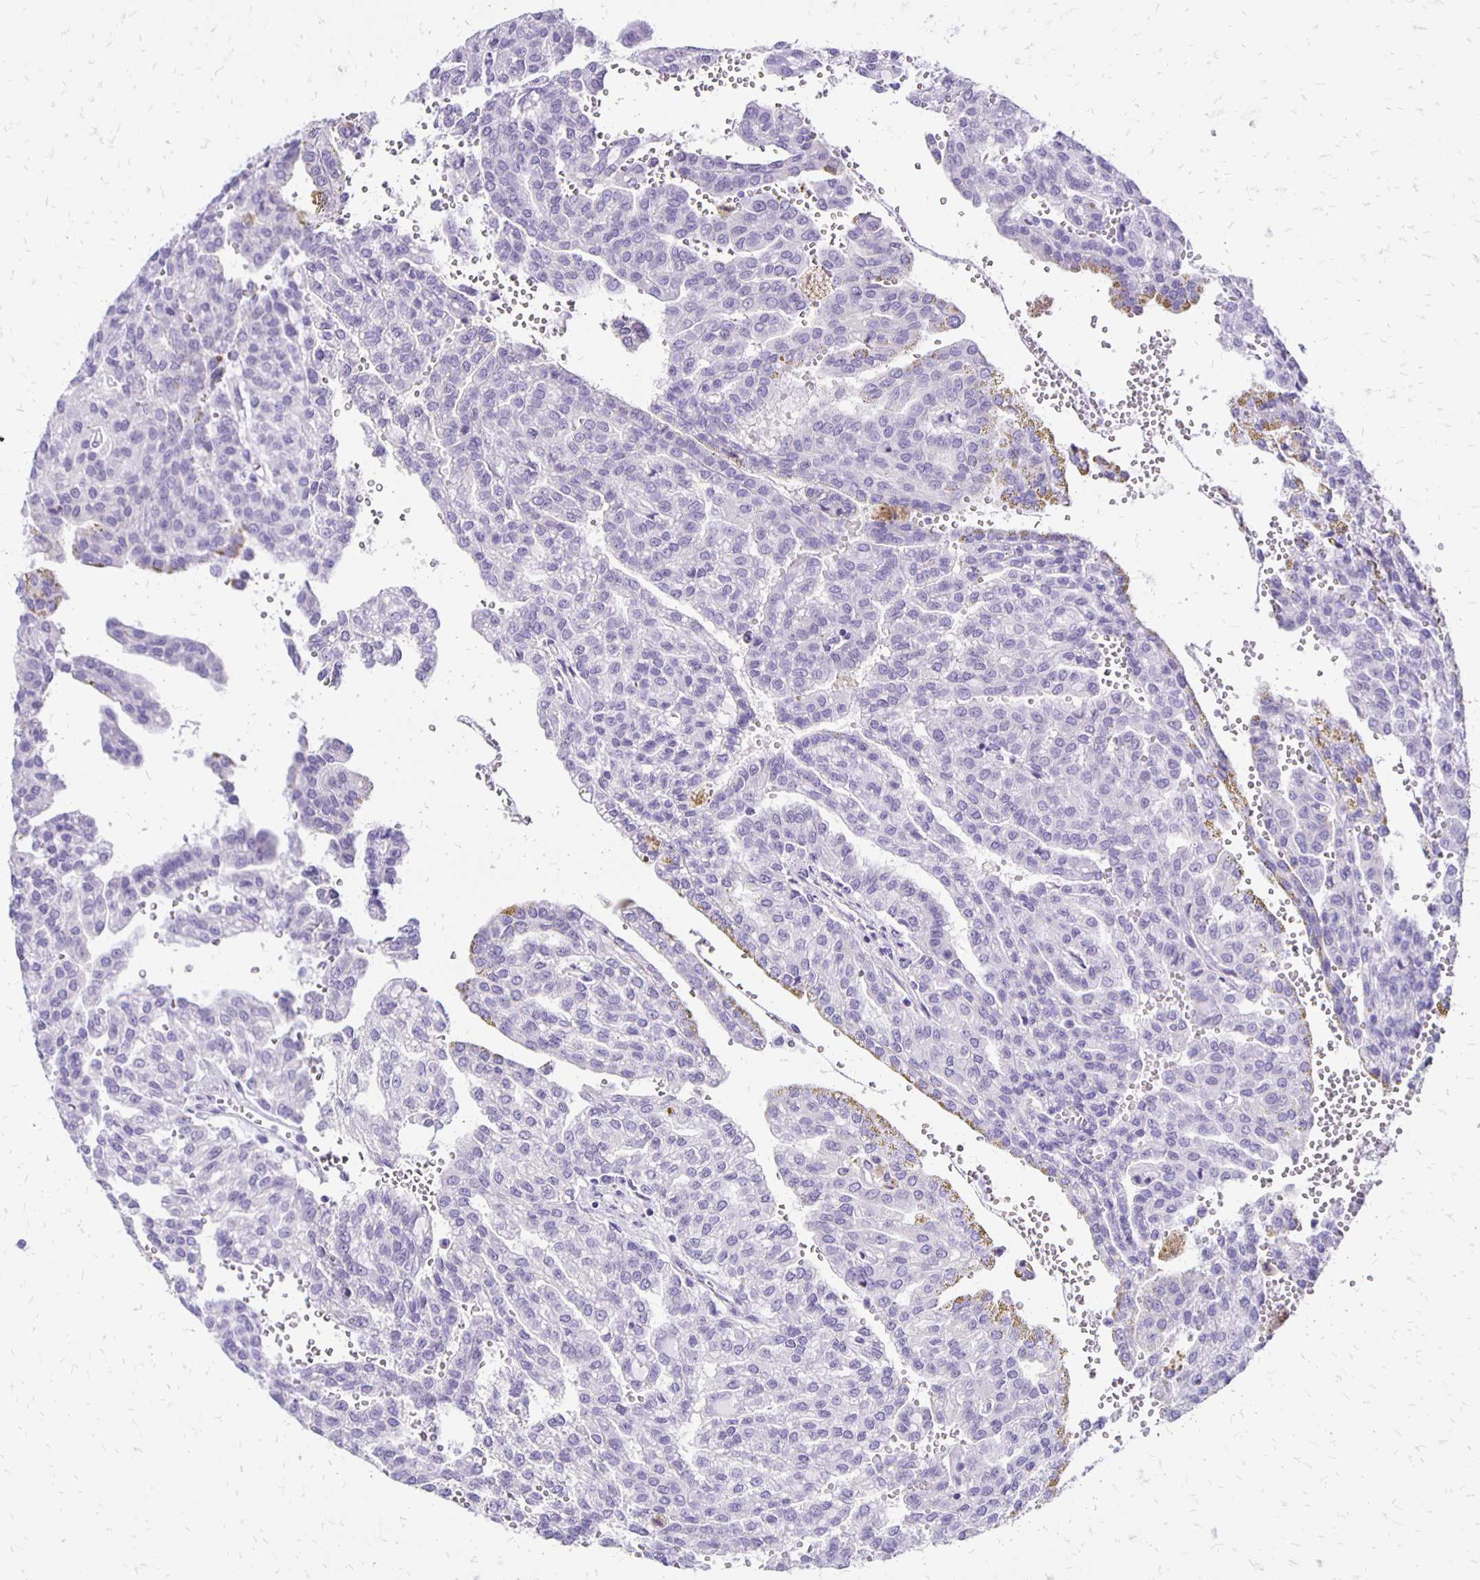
{"staining": {"intensity": "negative", "quantity": "none", "location": "none"}, "tissue": "renal cancer", "cell_type": "Tumor cells", "image_type": "cancer", "snomed": [{"axis": "morphology", "description": "Adenocarcinoma, NOS"}, {"axis": "topography", "description": "Kidney"}], "caption": "The IHC image has no significant staining in tumor cells of renal cancer (adenocarcinoma) tissue.", "gene": "ANKRD45", "patient": {"sex": "male", "age": 63}}